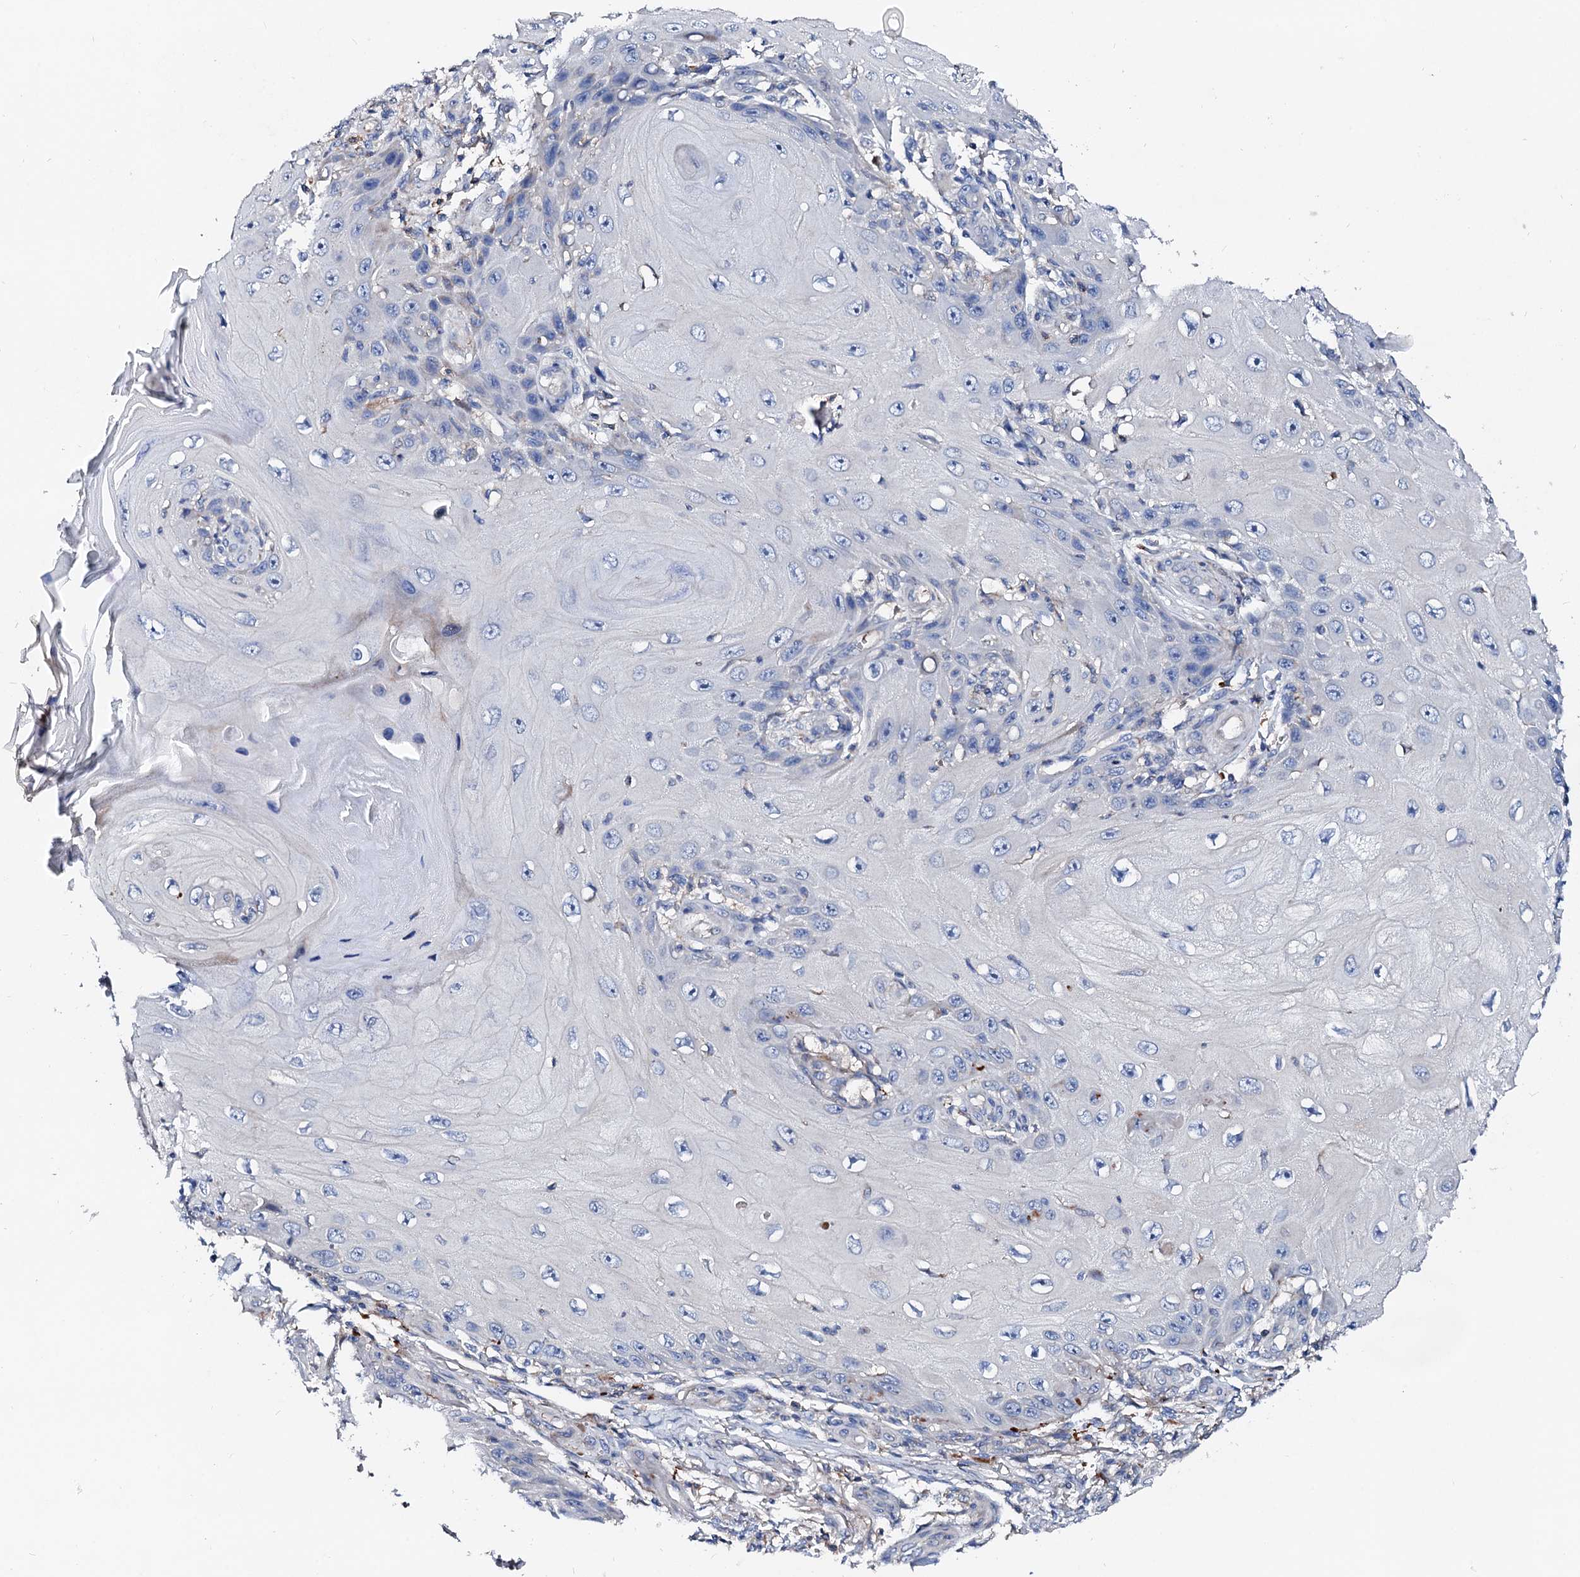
{"staining": {"intensity": "negative", "quantity": "none", "location": "none"}, "tissue": "skin cancer", "cell_type": "Tumor cells", "image_type": "cancer", "snomed": [{"axis": "morphology", "description": "Squamous cell carcinoma, NOS"}, {"axis": "topography", "description": "Skin"}], "caption": "A high-resolution histopathology image shows immunohistochemistry staining of squamous cell carcinoma (skin), which displays no significant expression in tumor cells. Brightfield microscopy of IHC stained with DAB (3,3'-diaminobenzidine) (brown) and hematoxylin (blue), captured at high magnification.", "gene": "SLC10A7", "patient": {"sex": "female", "age": 73}}